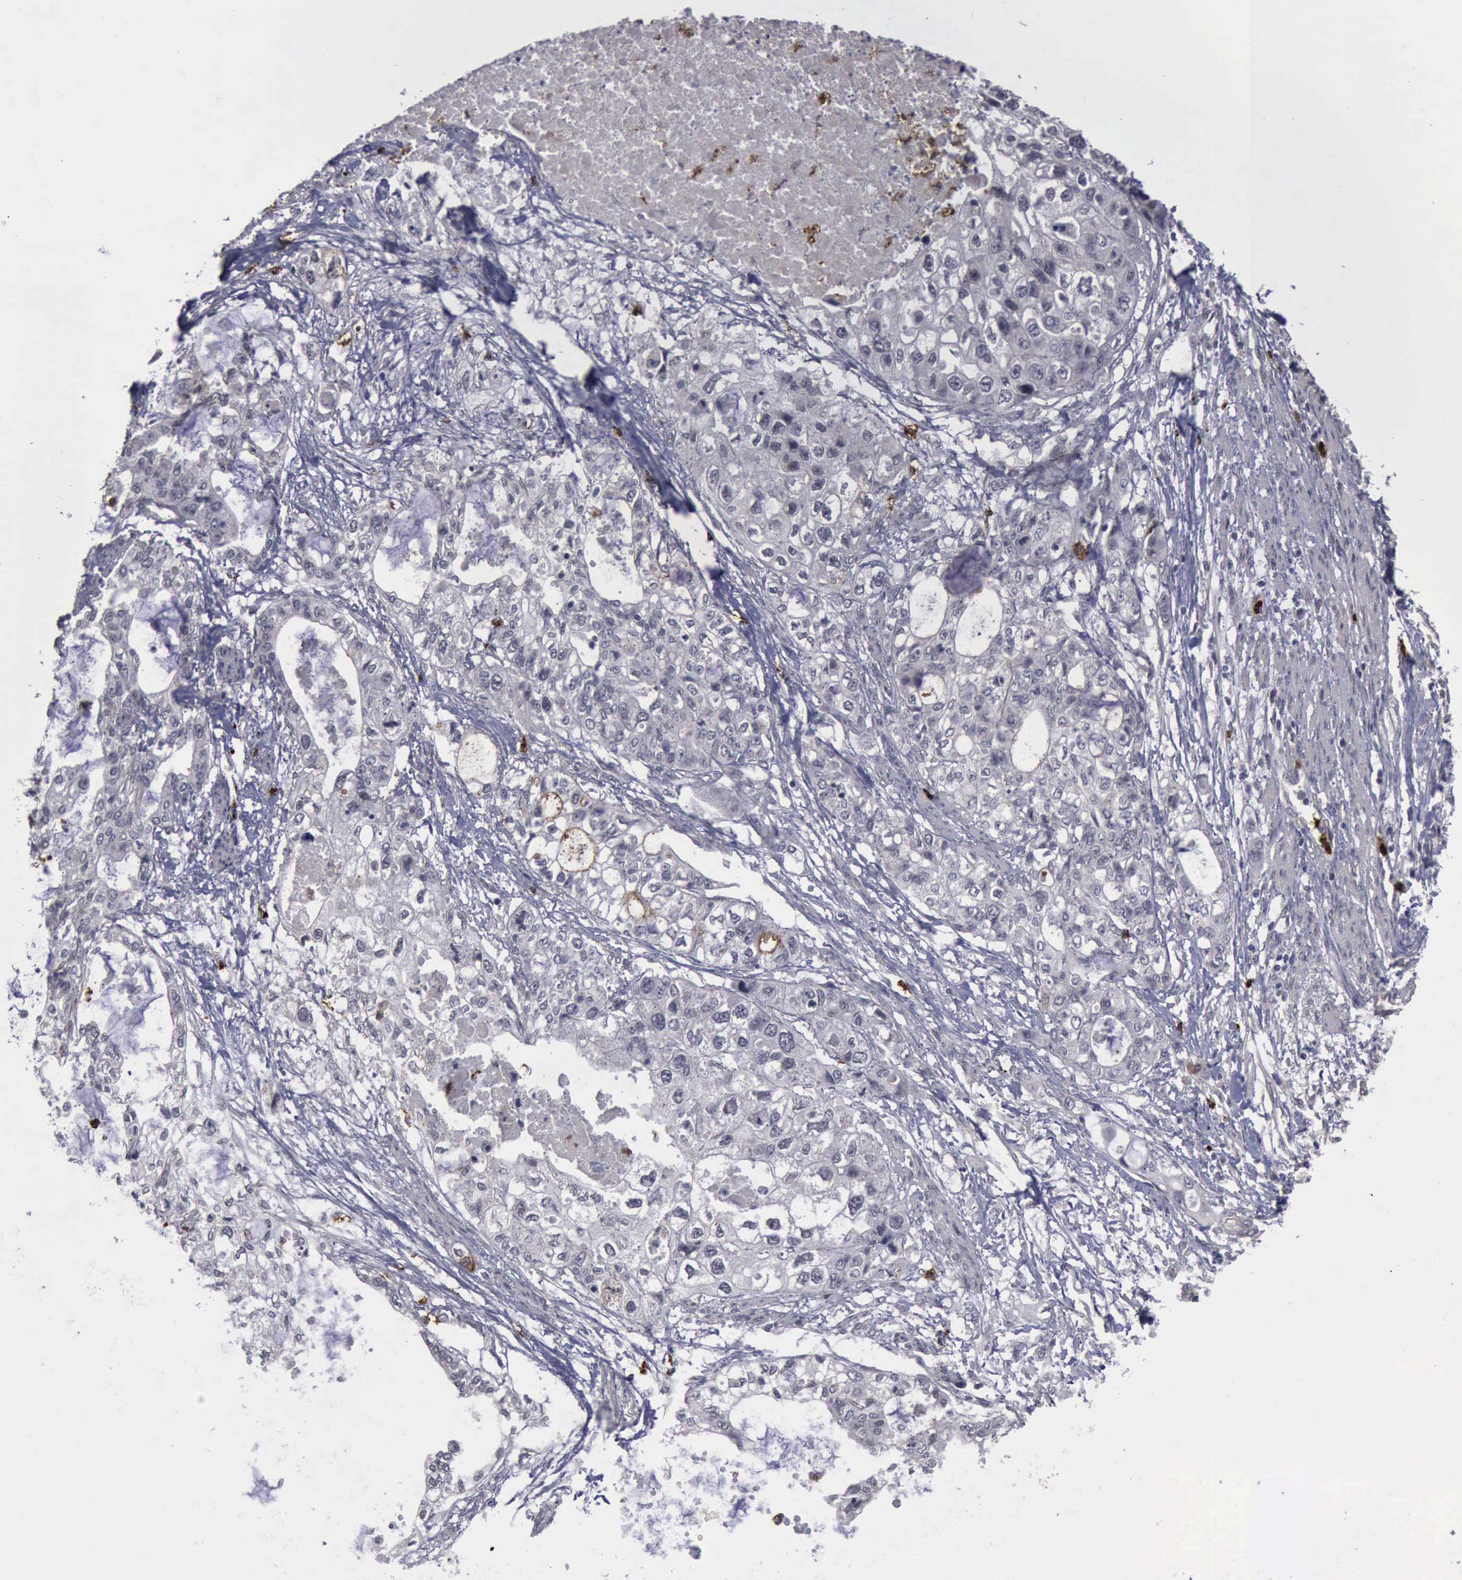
{"staining": {"intensity": "negative", "quantity": "none", "location": "none"}, "tissue": "stomach cancer", "cell_type": "Tumor cells", "image_type": "cancer", "snomed": [{"axis": "morphology", "description": "Adenocarcinoma, NOS"}, {"axis": "topography", "description": "Stomach, upper"}], "caption": "Immunohistochemistry (IHC) histopathology image of human stomach adenocarcinoma stained for a protein (brown), which shows no positivity in tumor cells.", "gene": "MMP9", "patient": {"sex": "female", "age": 52}}